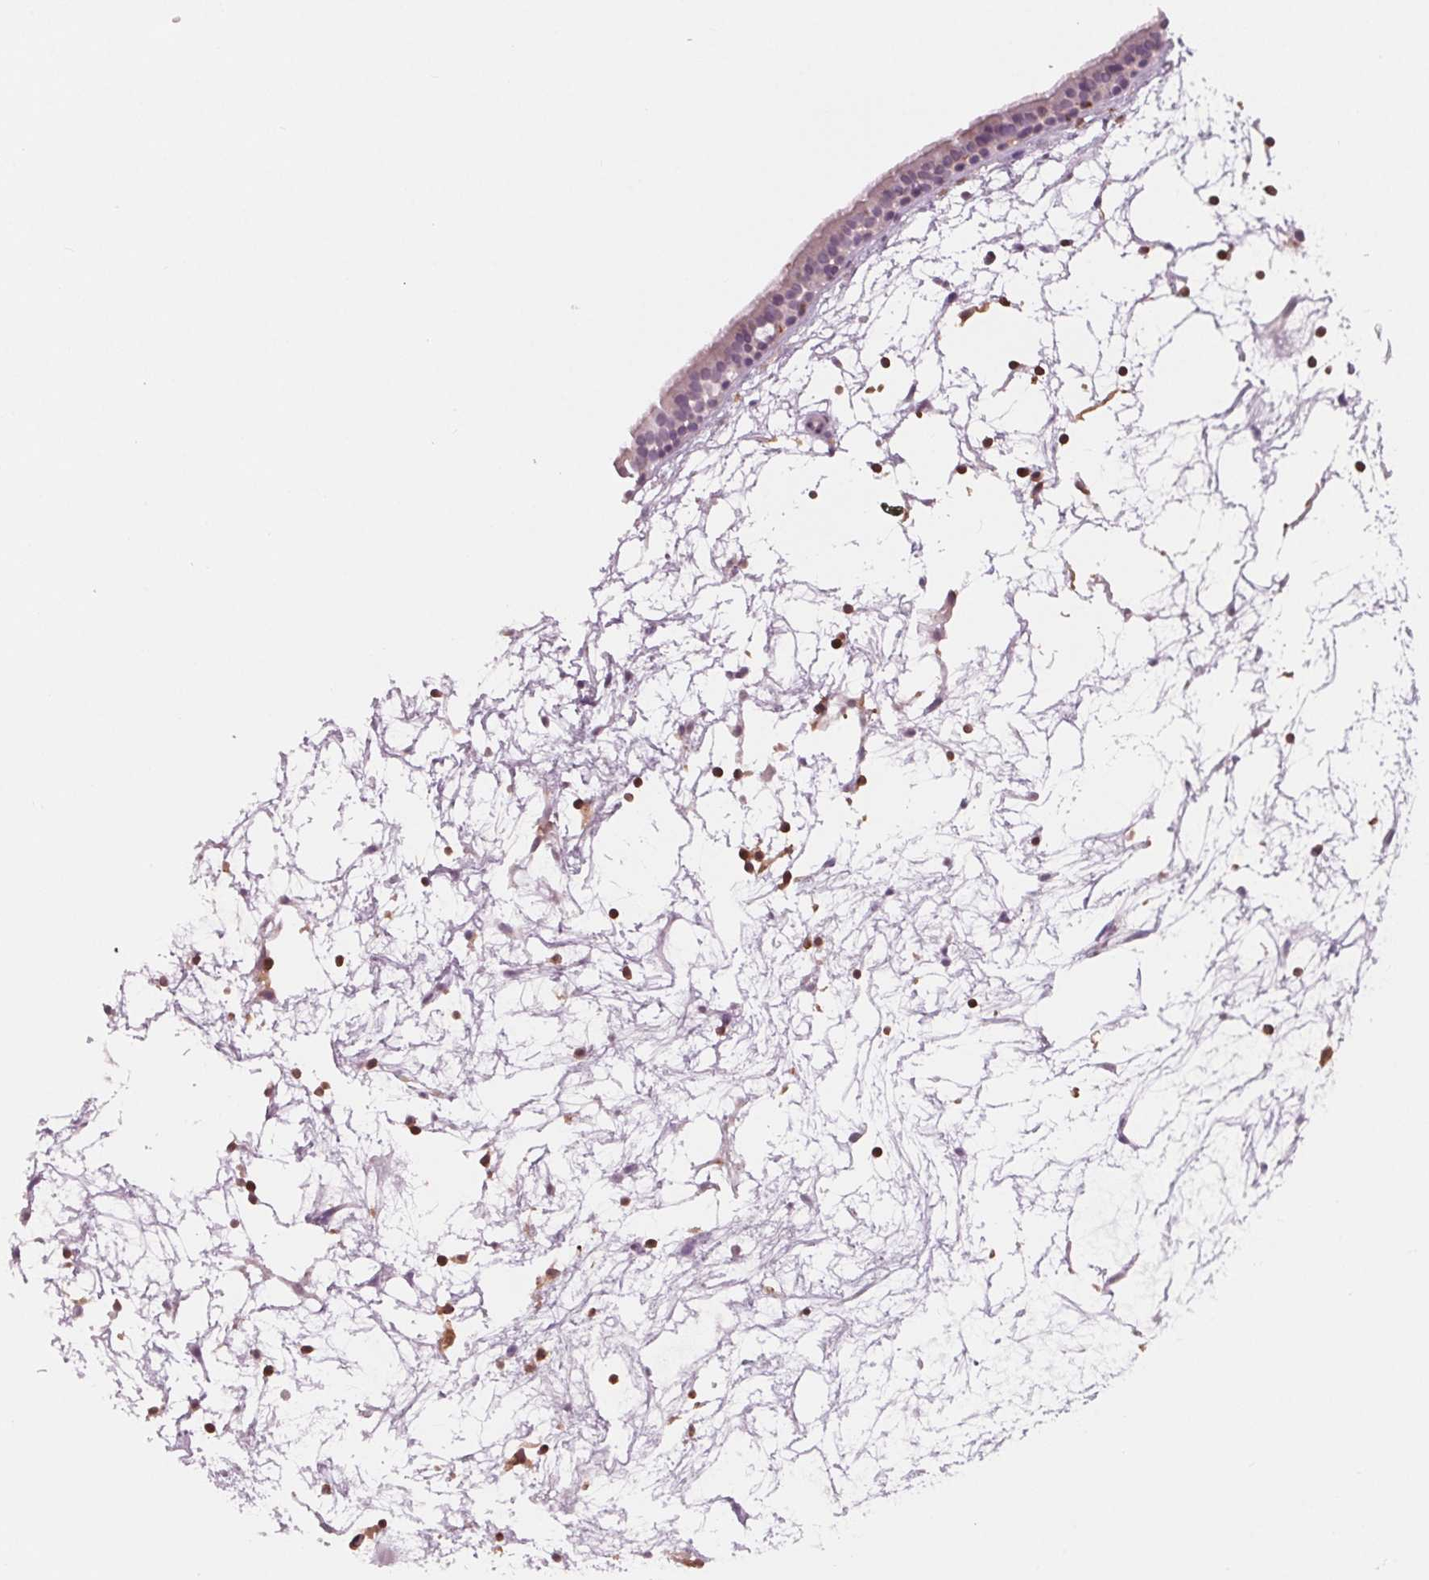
{"staining": {"intensity": "moderate", "quantity": "25%-75%", "location": "cytoplasmic/membranous"}, "tissue": "nasopharynx", "cell_type": "Respiratory epithelial cells", "image_type": "normal", "snomed": [{"axis": "morphology", "description": "Normal tissue, NOS"}, {"axis": "topography", "description": "Nasopharynx"}], "caption": "A histopathology image showing moderate cytoplasmic/membranous expression in approximately 25%-75% of respiratory epithelial cells in benign nasopharynx, as visualized by brown immunohistochemical staining.", "gene": "ARHGAP25", "patient": {"sex": "male", "age": 68}}